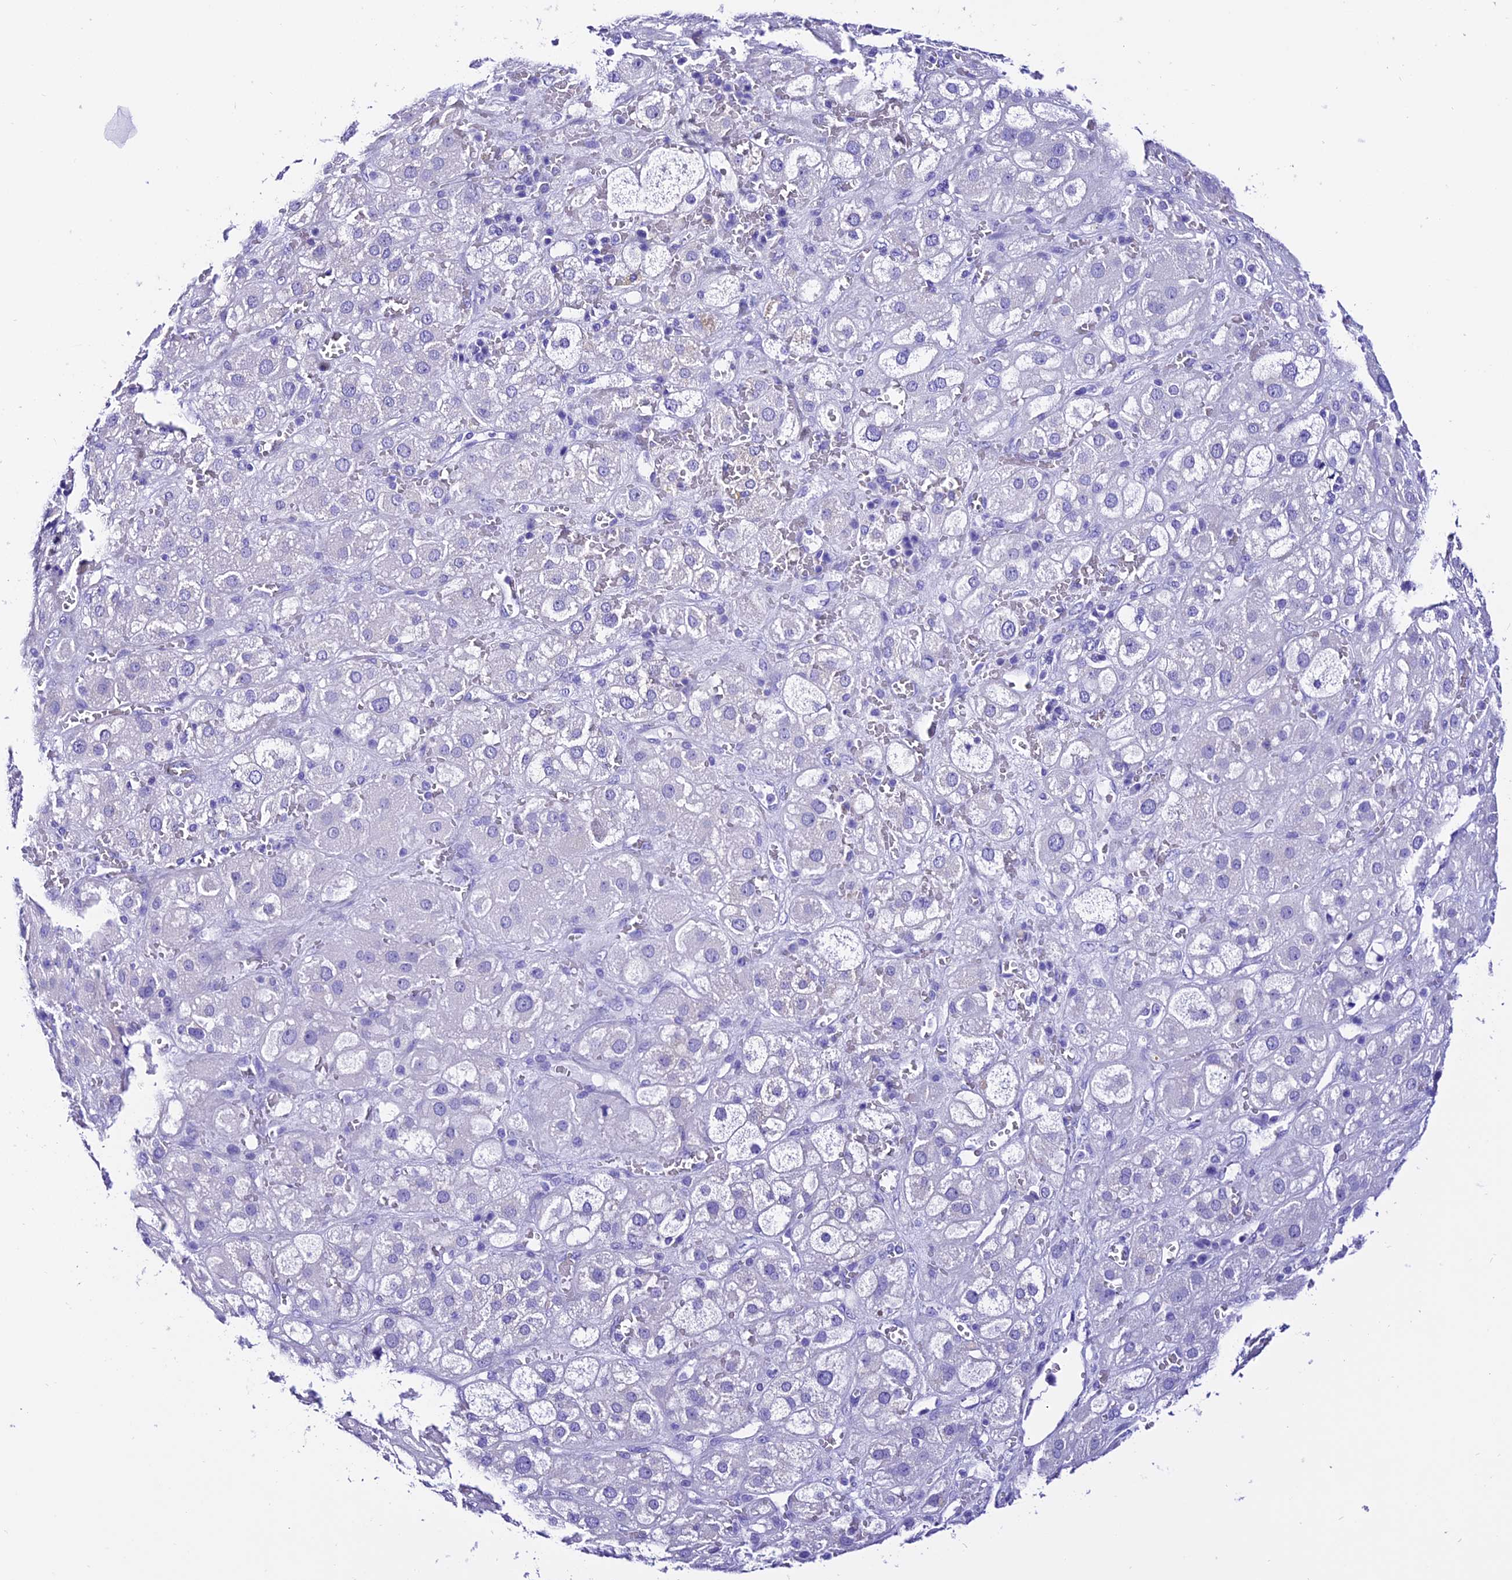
{"staining": {"intensity": "negative", "quantity": "none", "location": "none"}, "tissue": "adrenal gland", "cell_type": "Glandular cells", "image_type": "normal", "snomed": [{"axis": "morphology", "description": "Normal tissue, NOS"}, {"axis": "topography", "description": "Adrenal gland"}], "caption": "IHC histopathology image of unremarkable human adrenal gland stained for a protein (brown), which exhibits no staining in glandular cells. The staining was performed using DAB (3,3'-diaminobenzidine) to visualize the protein expression in brown, while the nuclei were stained in blue with hematoxylin (Magnification: 20x).", "gene": "TRMT44", "patient": {"sex": "female", "age": 47}}